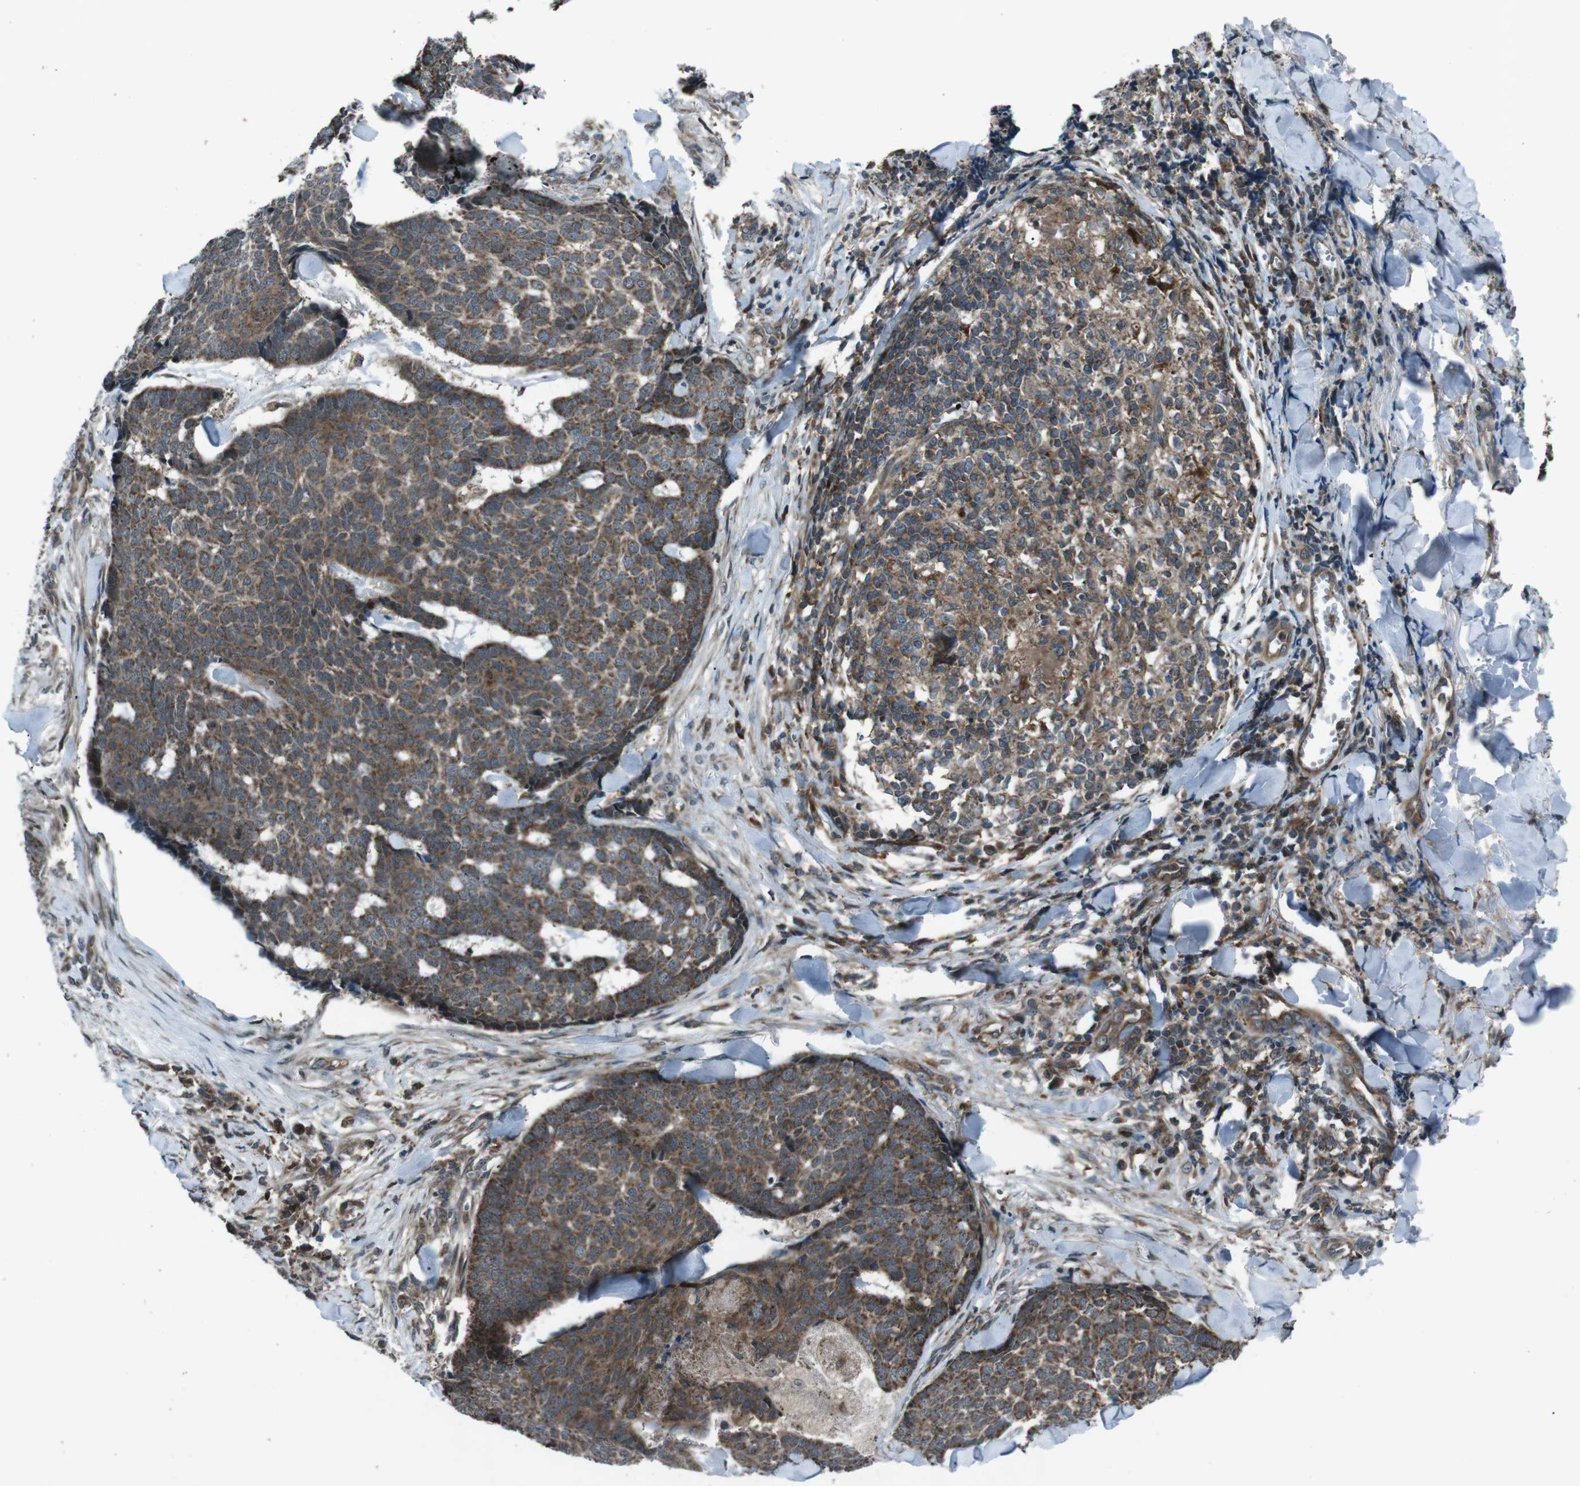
{"staining": {"intensity": "strong", "quantity": "25%-75%", "location": "cytoplasmic/membranous"}, "tissue": "skin cancer", "cell_type": "Tumor cells", "image_type": "cancer", "snomed": [{"axis": "morphology", "description": "Basal cell carcinoma"}, {"axis": "topography", "description": "Skin"}], "caption": "A high amount of strong cytoplasmic/membranous staining is present in about 25%-75% of tumor cells in skin cancer tissue.", "gene": "SLC27A4", "patient": {"sex": "male", "age": 84}}